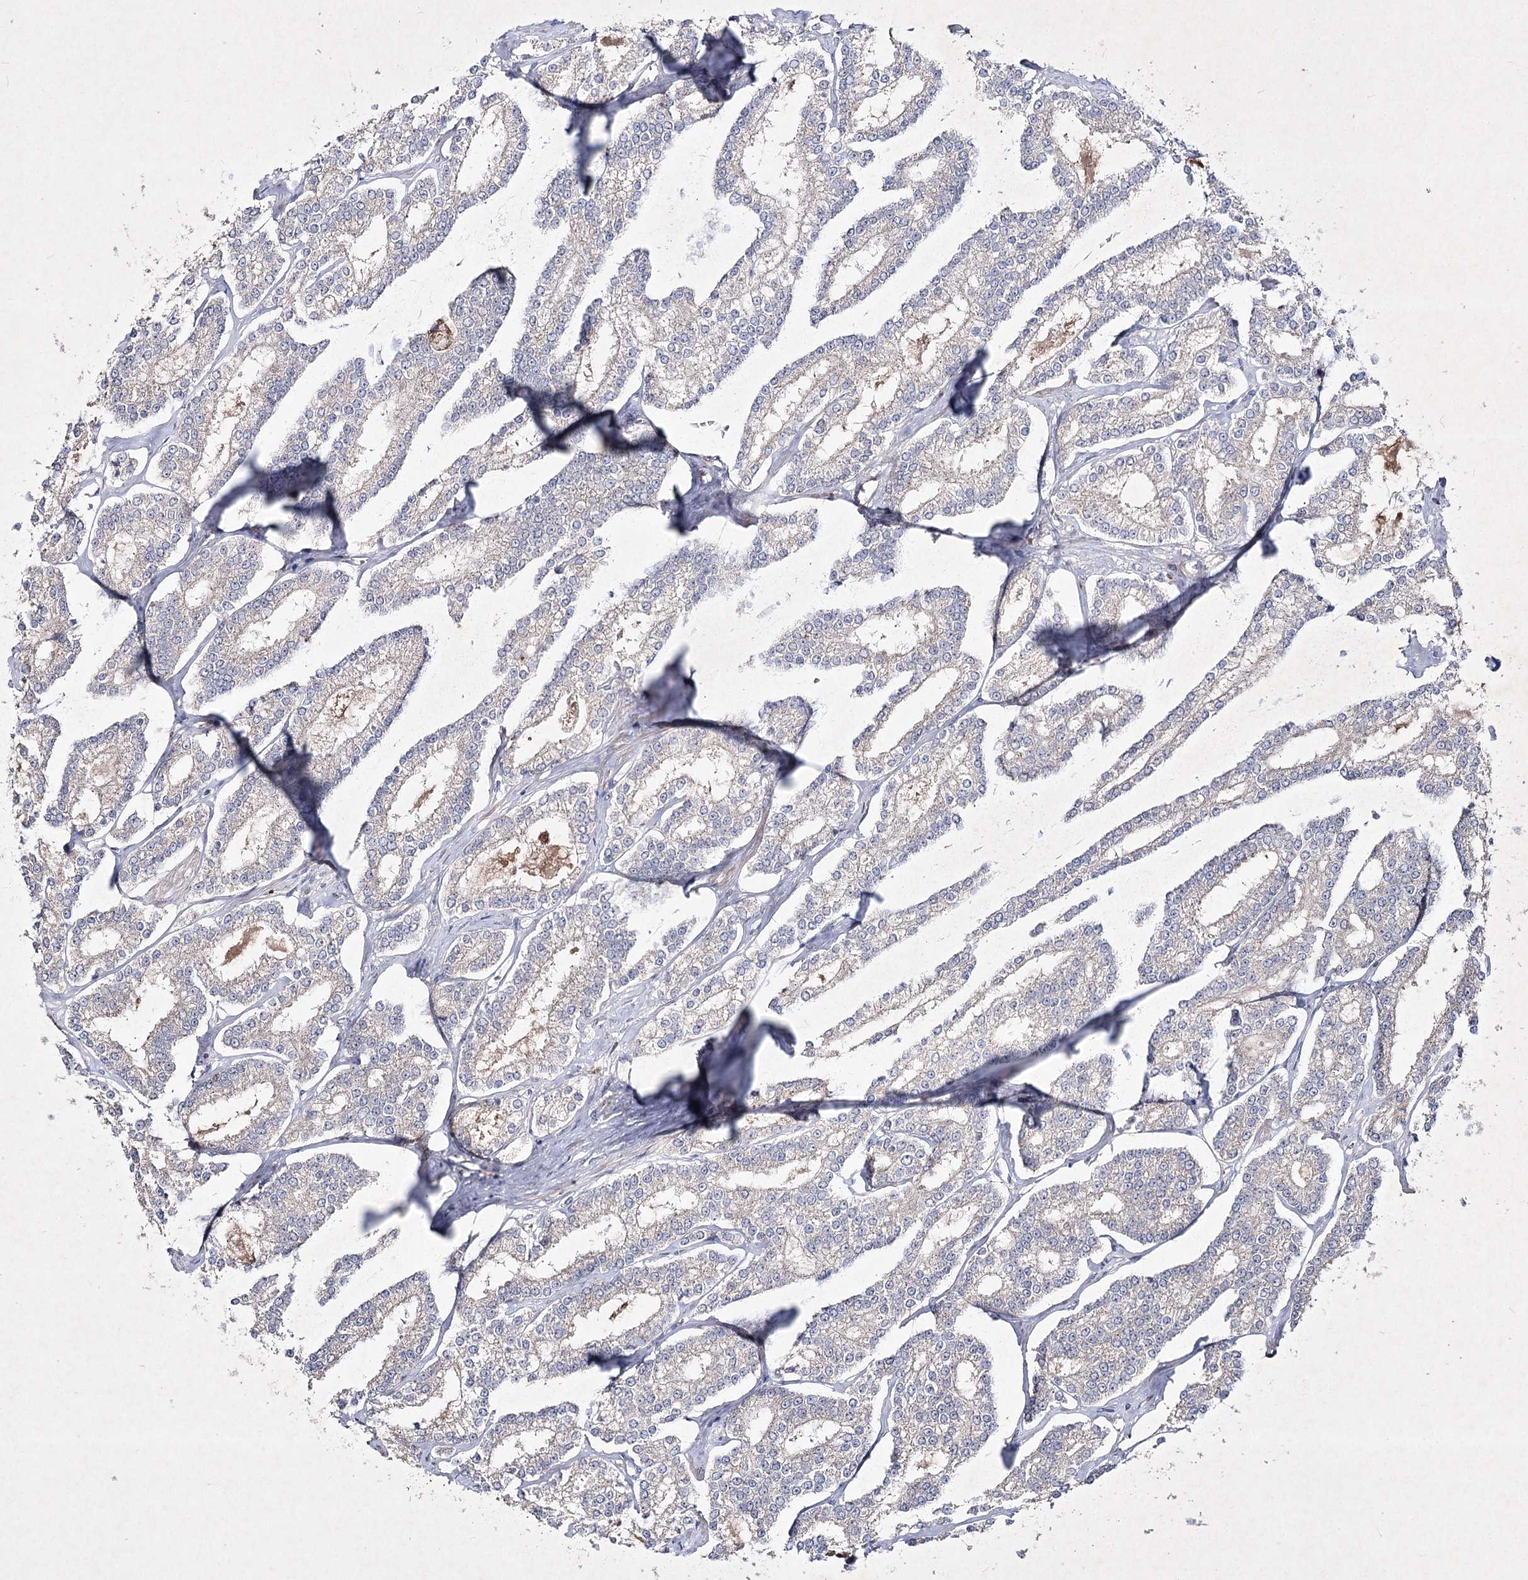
{"staining": {"intensity": "negative", "quantity": "none", "location": "none"}, "tissue": "prostate cancer", "cell_type": "Tumor cells", "image_type": "cancer", "snomed": [{"axis": "morphology", "description": "Normal tissue, NOS"}, {"axis": "morphology", "description": "Adenocarcinoma, High grade"}, {"axis": "topography", "description": "Prostate"}], "caption": "Tumor cells are negative for protein expression in human prostate high-grade adenocarcinoma.", "gene": "CIB2", "patient": {"sex": "male", "age": 83}}